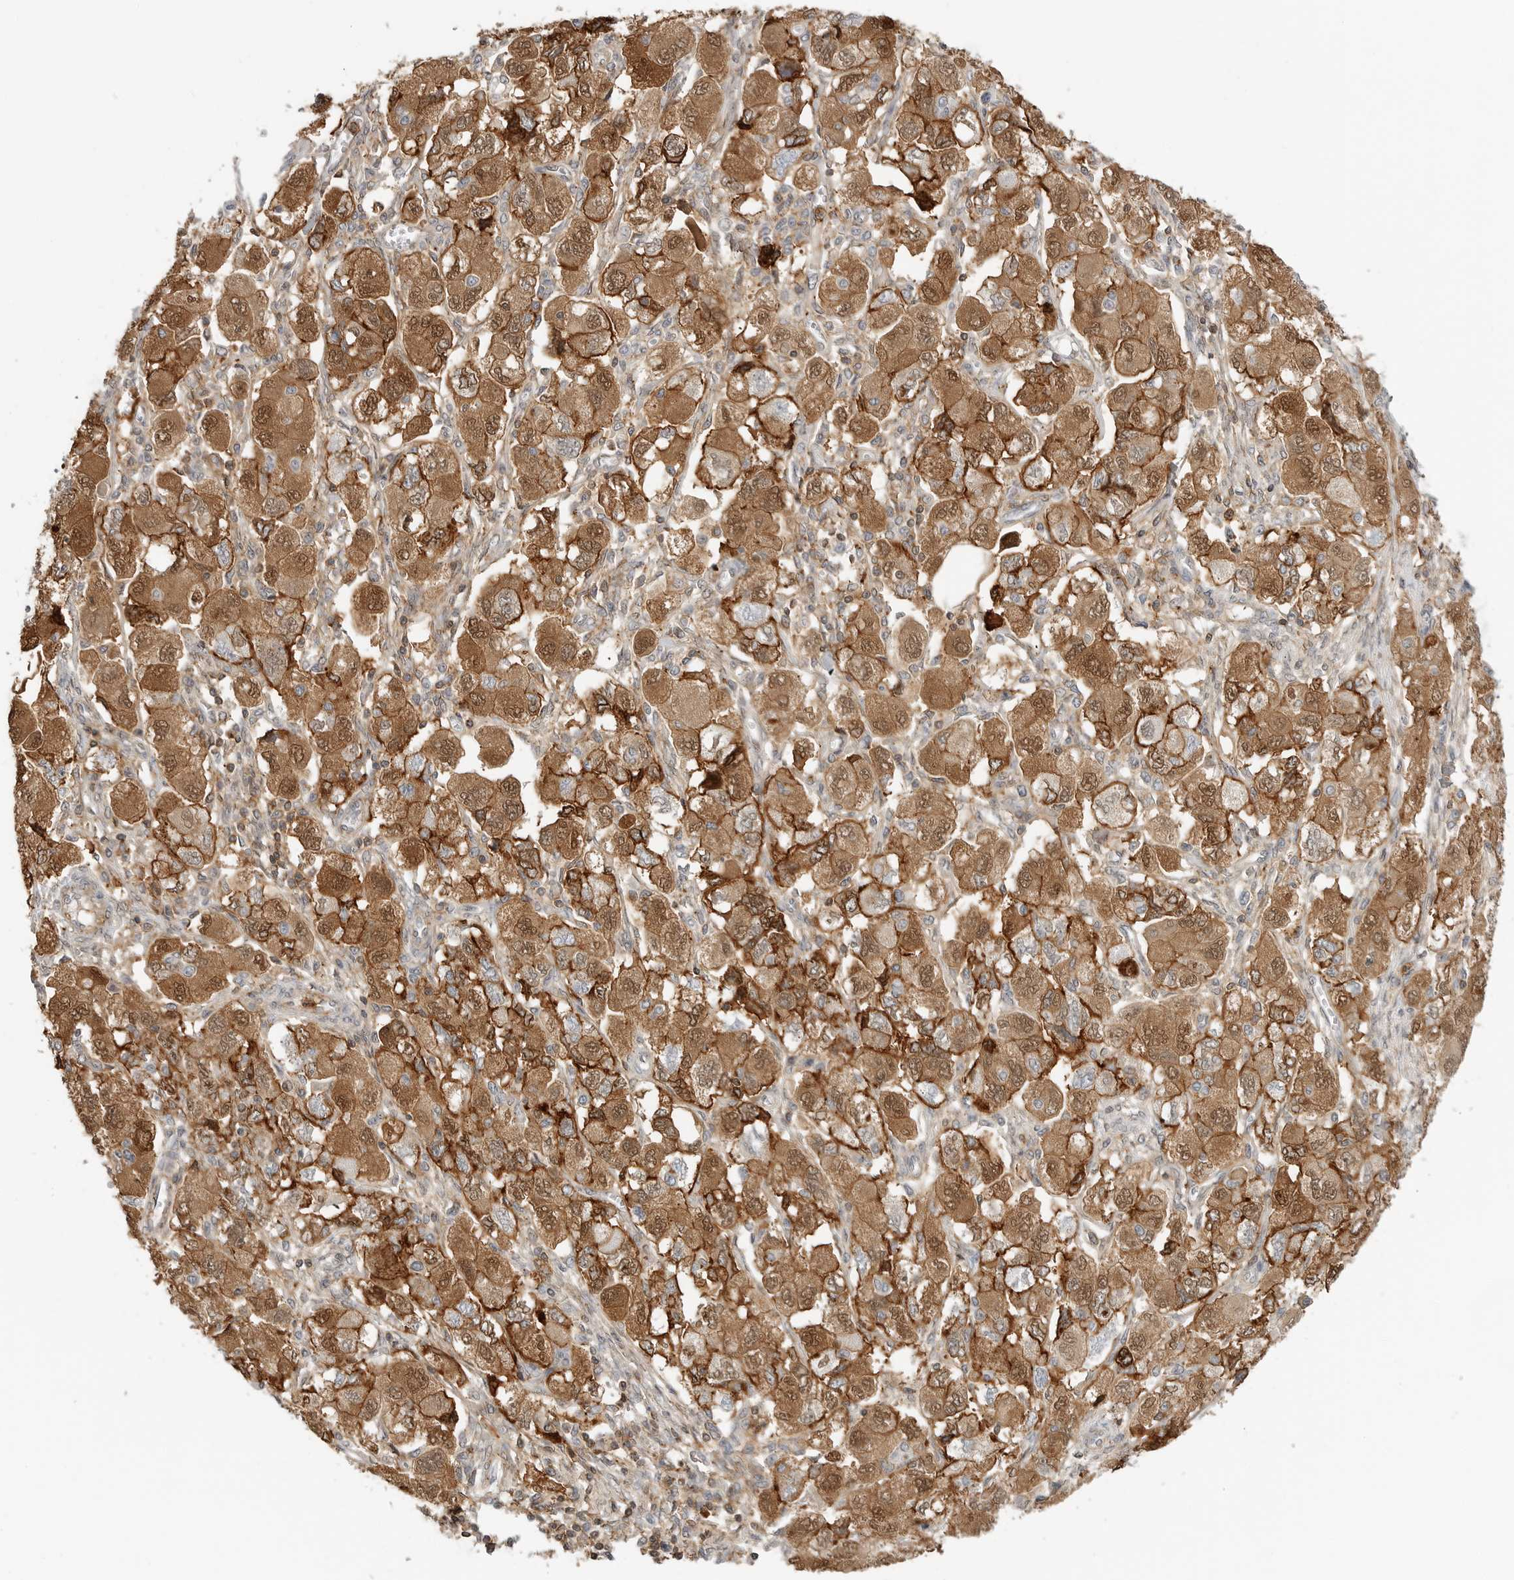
{"staining": {"intensity": "moderate", "quantity": ">75%", "location": "cytoplasmic/membranous,nuclear"}, "tissue": "ovarian cancer", "cell_type": "Tumor cells", "image_type": "cancer", "snomed": [{"axis": "morphology", "description": "Carcinoma, NOS"}, {"axis": "morphology", "description": "Cystadenocarcinoma, serous, NOS"}, {"axis": "topography", "description": "Ovary"}], "caption": "A brown stain shows moderate cytoplasmic/membranous and nuclear staining of a protein in human ovarian carcinoma tumor cells.", "gene": "ANXA11", "patient": {"sex": "female", "age": 69}}